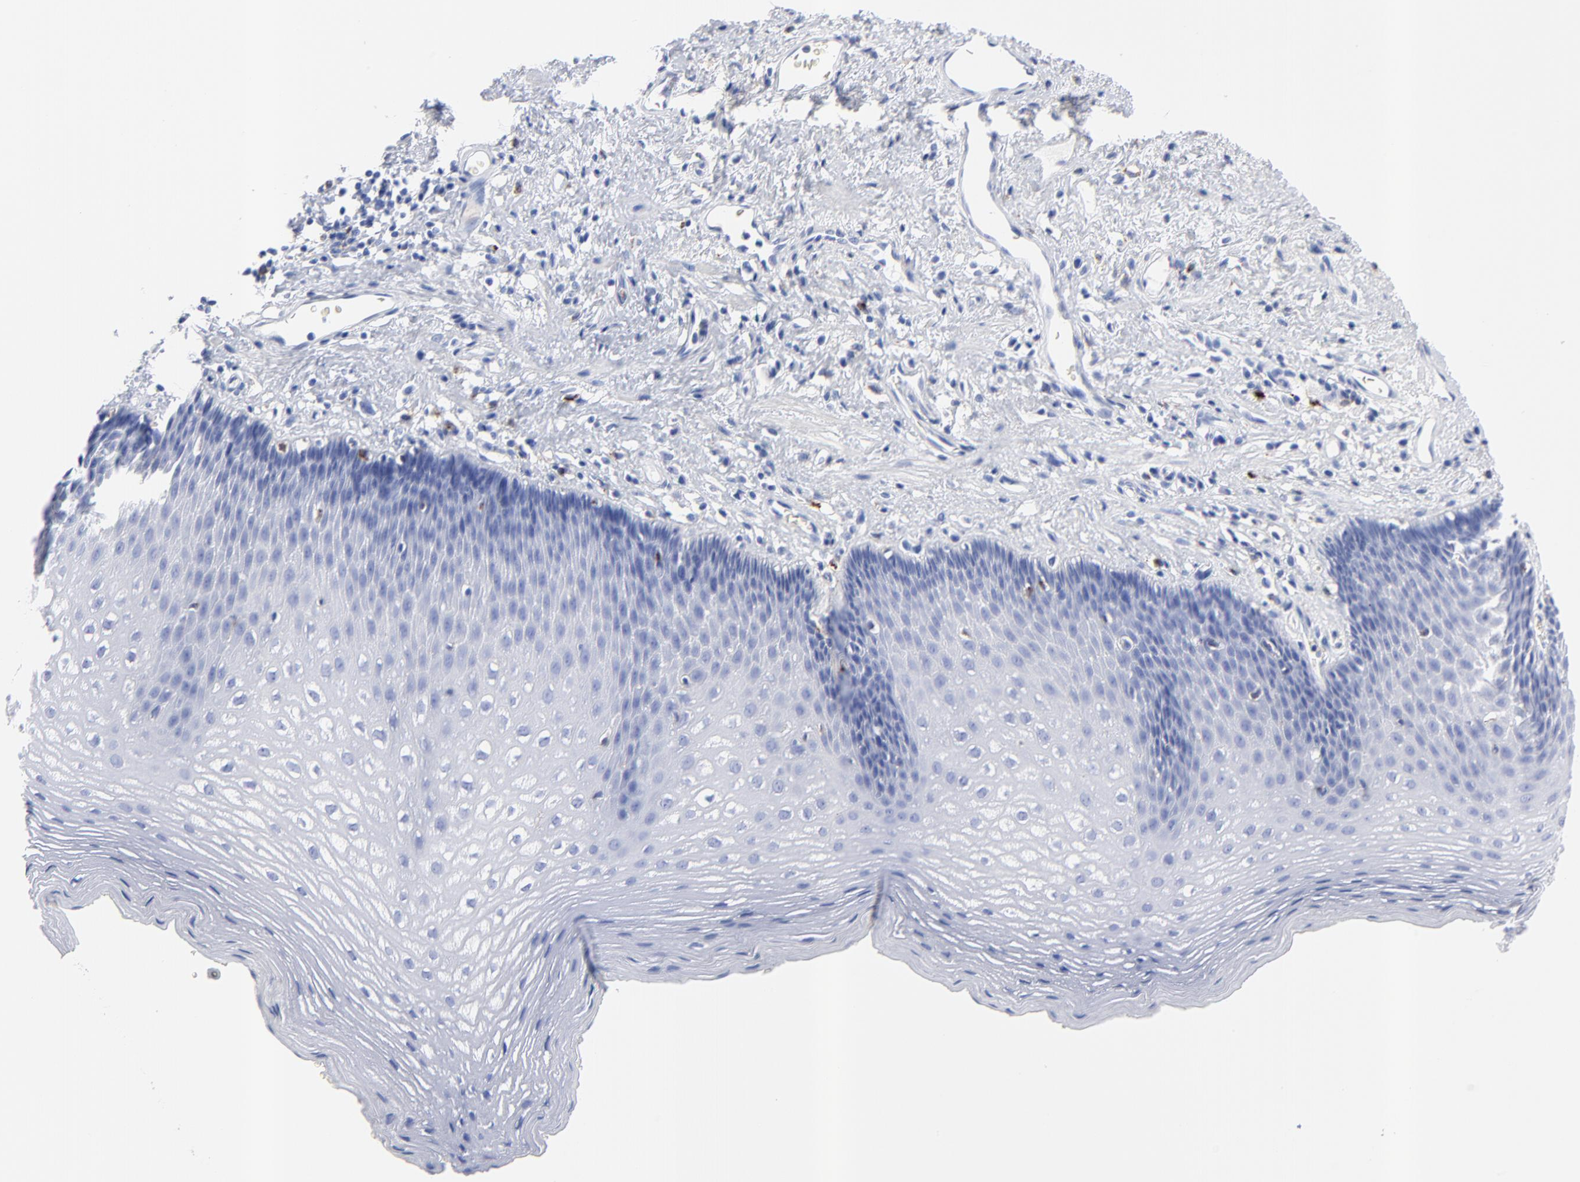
{"staining": {"intensity": "negative", "quantity": "none", "location": "none"}, "tissue": "esophagus", "cell_type": "Squamous epithelial cells", "image_type": "normal", "snomed": [{"axis": "morphology", "description": "Normal tissue, NOS"}, {"axis": "topography", "description": "Esophagus"}], "caption": "This is an IHC photomicrograph of normal esophagus. There is no staining in squamous epithelial cells.", "gene": "CPVL", "patient": {"sex": "female", "age": 70}}